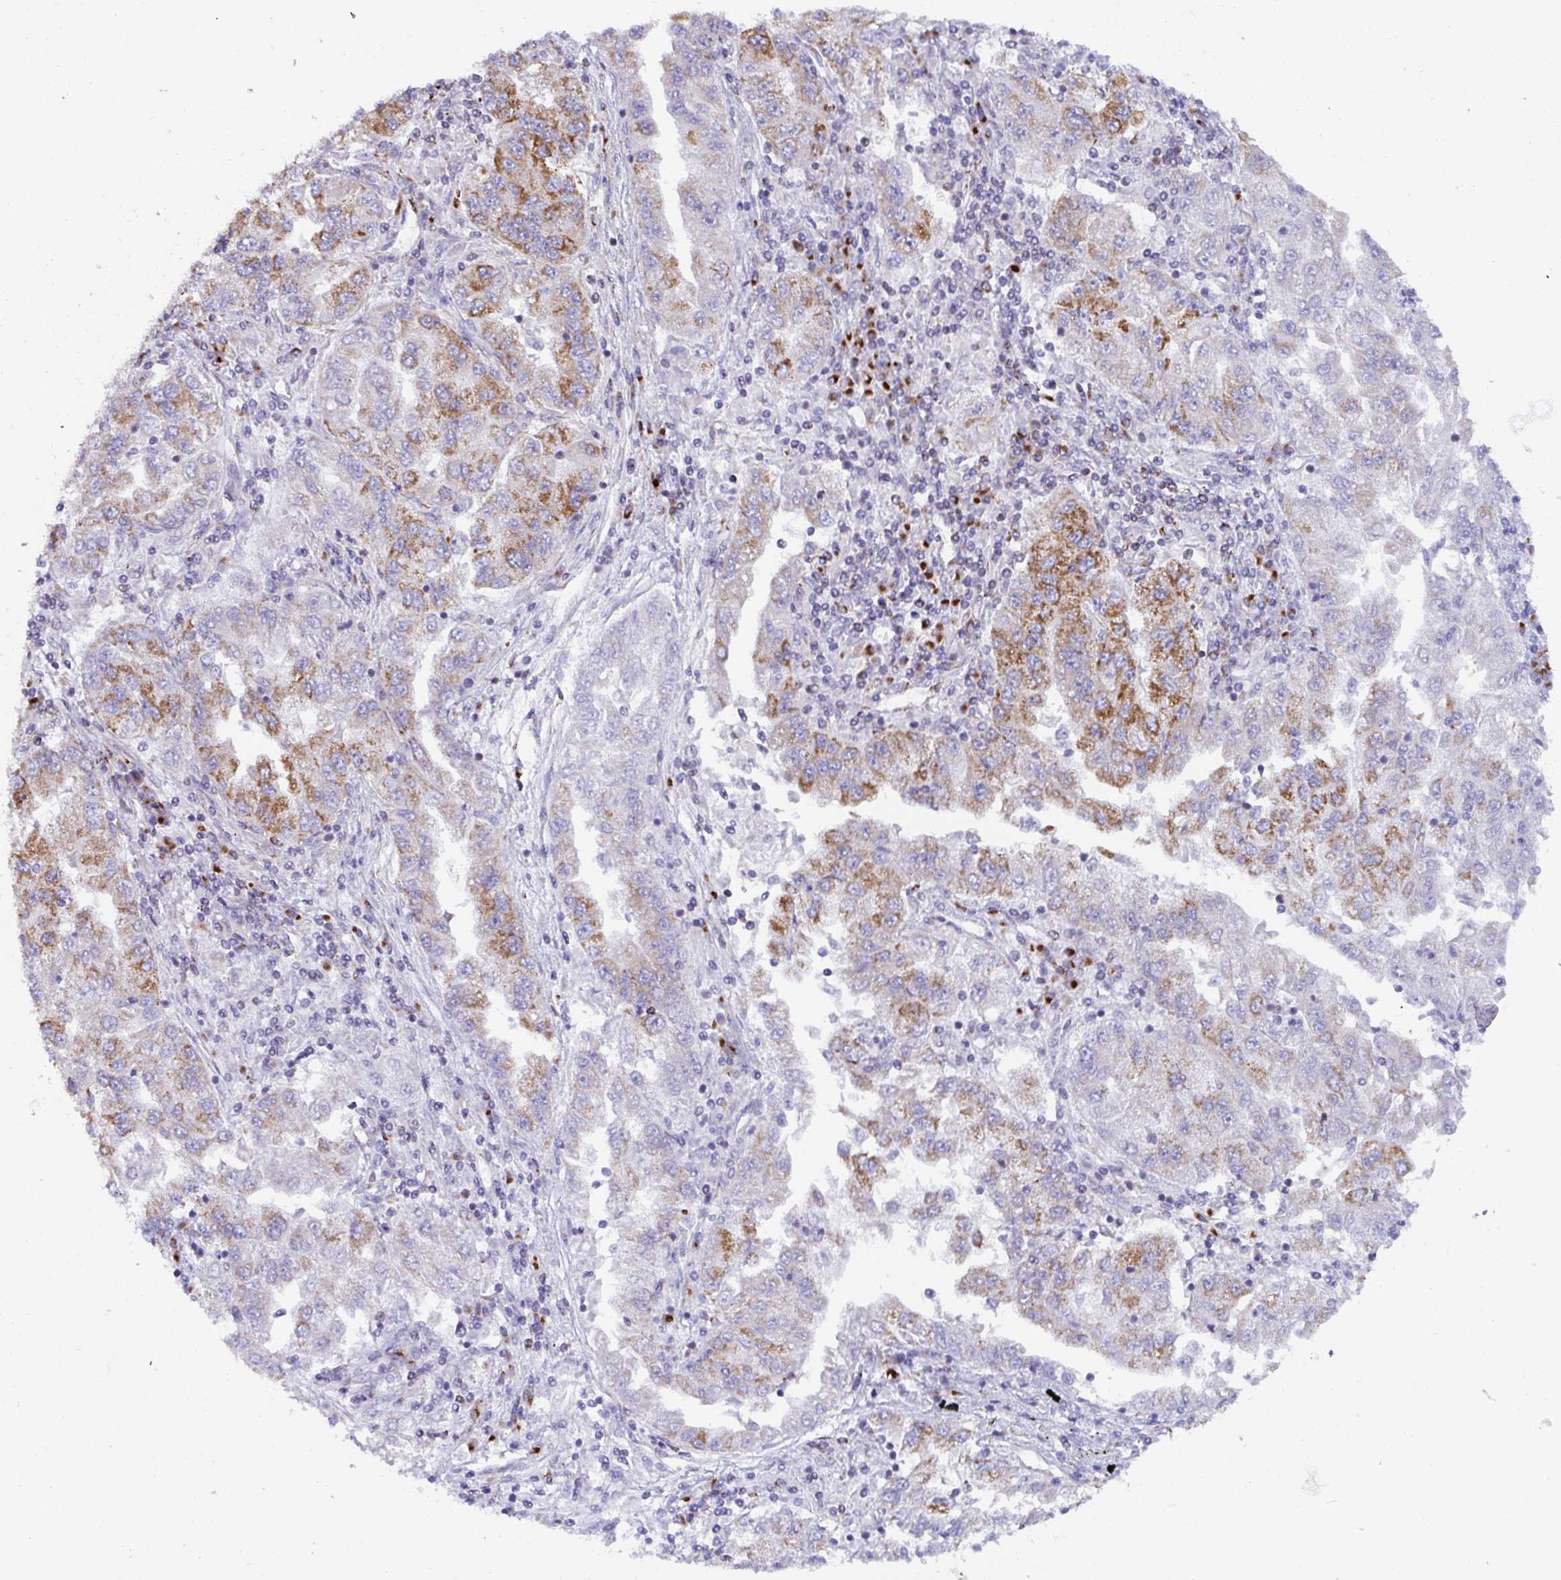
{"staining": {"intensity": "strong", "quantity": "25%-75%", "location": "cytoplasmic/membranous"}, "tissue": "lung cancer", "cell_type": "Tumor cells", "image_type": "cancer", "snomed": [{"axis": "morphology", "description": "Adenocarcinoma, NOS"}, {"axis": "morphology", "description": "Adenocarcinoma primary or metastatic"}, {"axis": "topography", "description": "Lung"}], "caption": "Immunohistochemical staining of lung cancer shows high levels of strong cytoplasmic/membranous expression in about 25%-75% of tumor cells.", "gene": "ATP5MJ", "patient": {"sex": "male", "age": 74}}